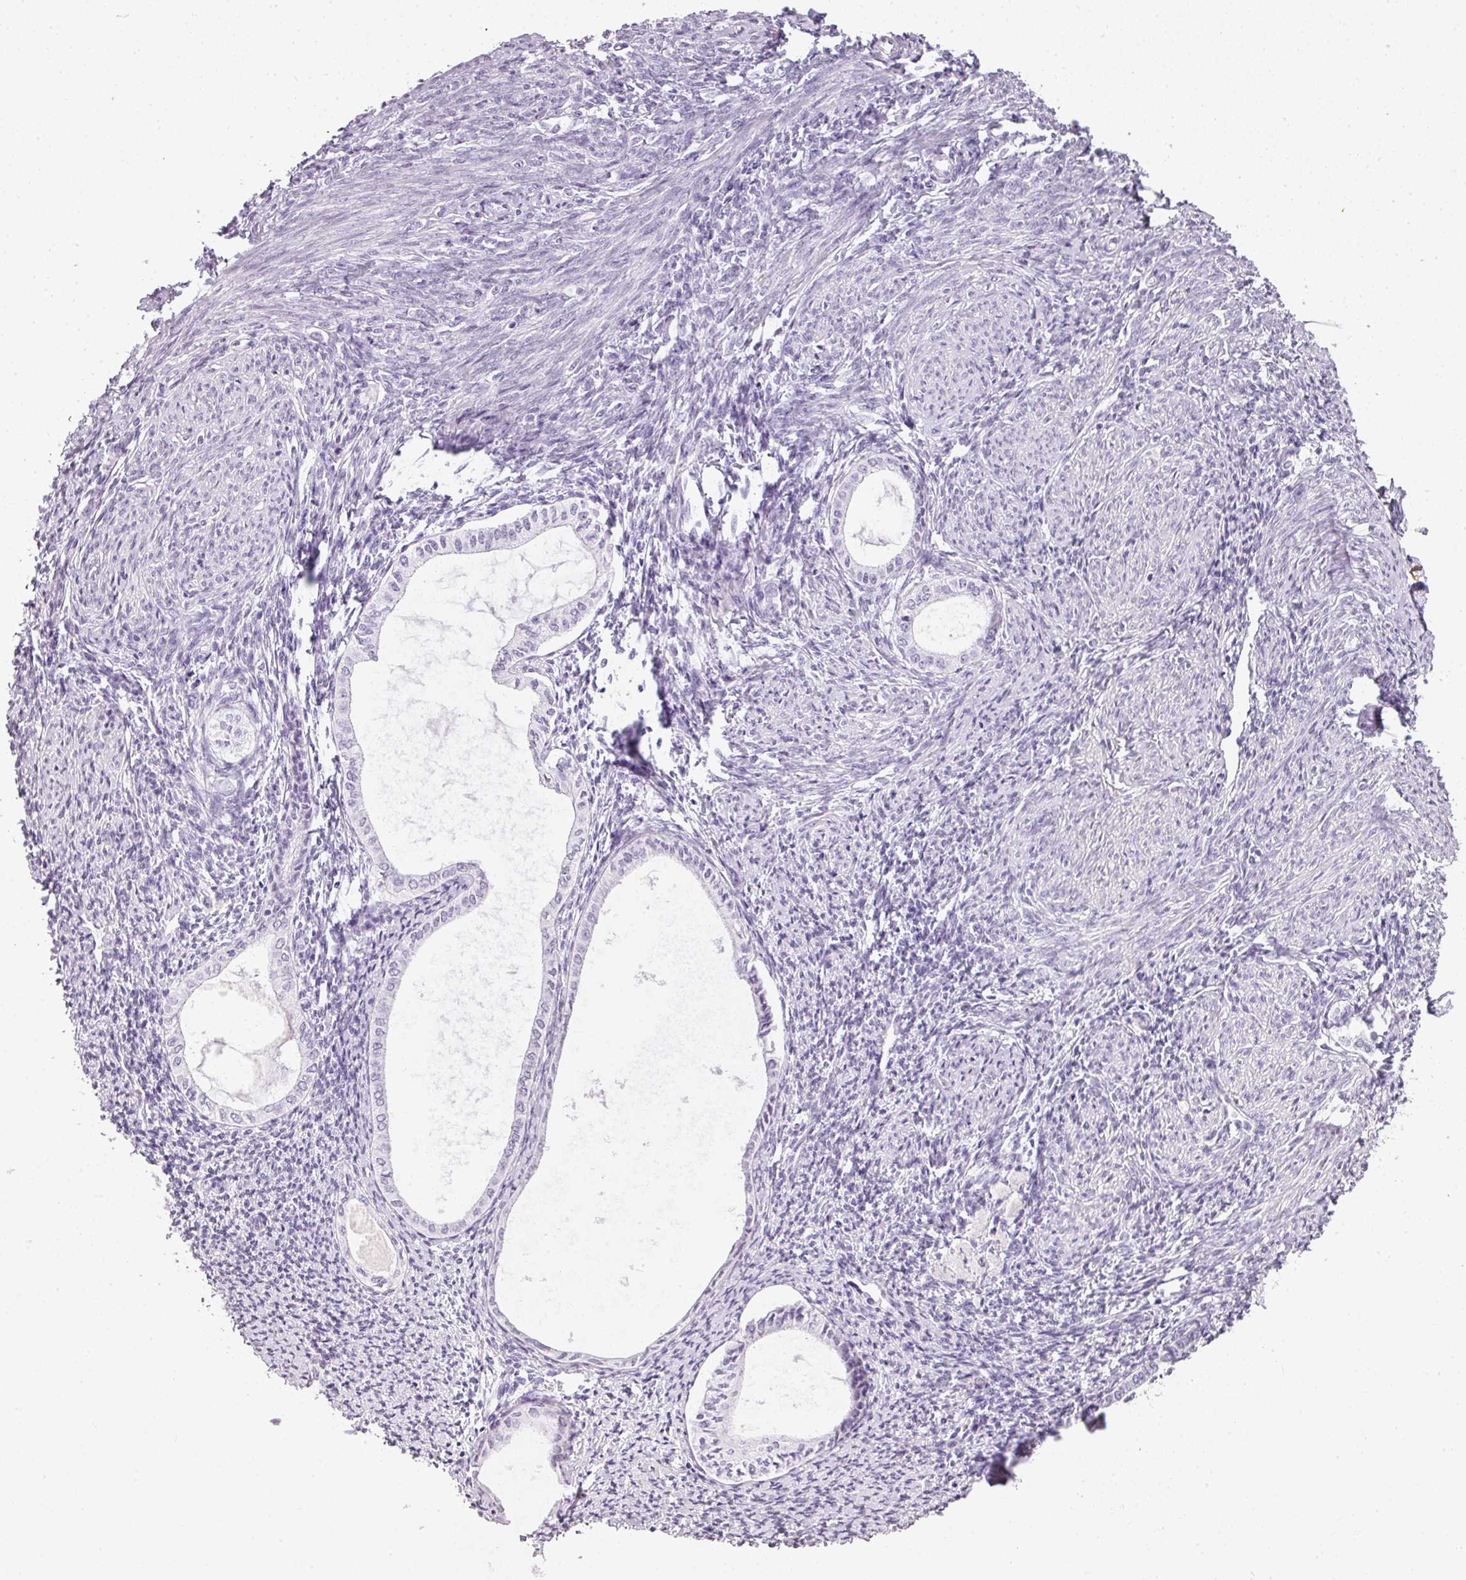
{"staining": {"intensity": "negative", "quantity": "none", "location": "none"}, "tissue": "endometrium", "cell_type": "Cells in endometrial stroma", "image_type": "normal", "snomed": [{"axis": "morphology", "description": "Normal tissue, NOS"}, {"axis": "topography", "description": "Endometrium"}], "caption": "This micrograph is of unremarkable endometrium stained with immunohistochemistry (IHC) to label a protein in brown with the nuclei are counter-stained blue. There is no positivity in cells in endometrial stroma. (Stains: DAB IHC with hematoxylin counter stain, Microscopy: brightfield microscopy at high magnification).", "gene": "RBMY1A1", "patient": {"sex": "female", "age": 63}}